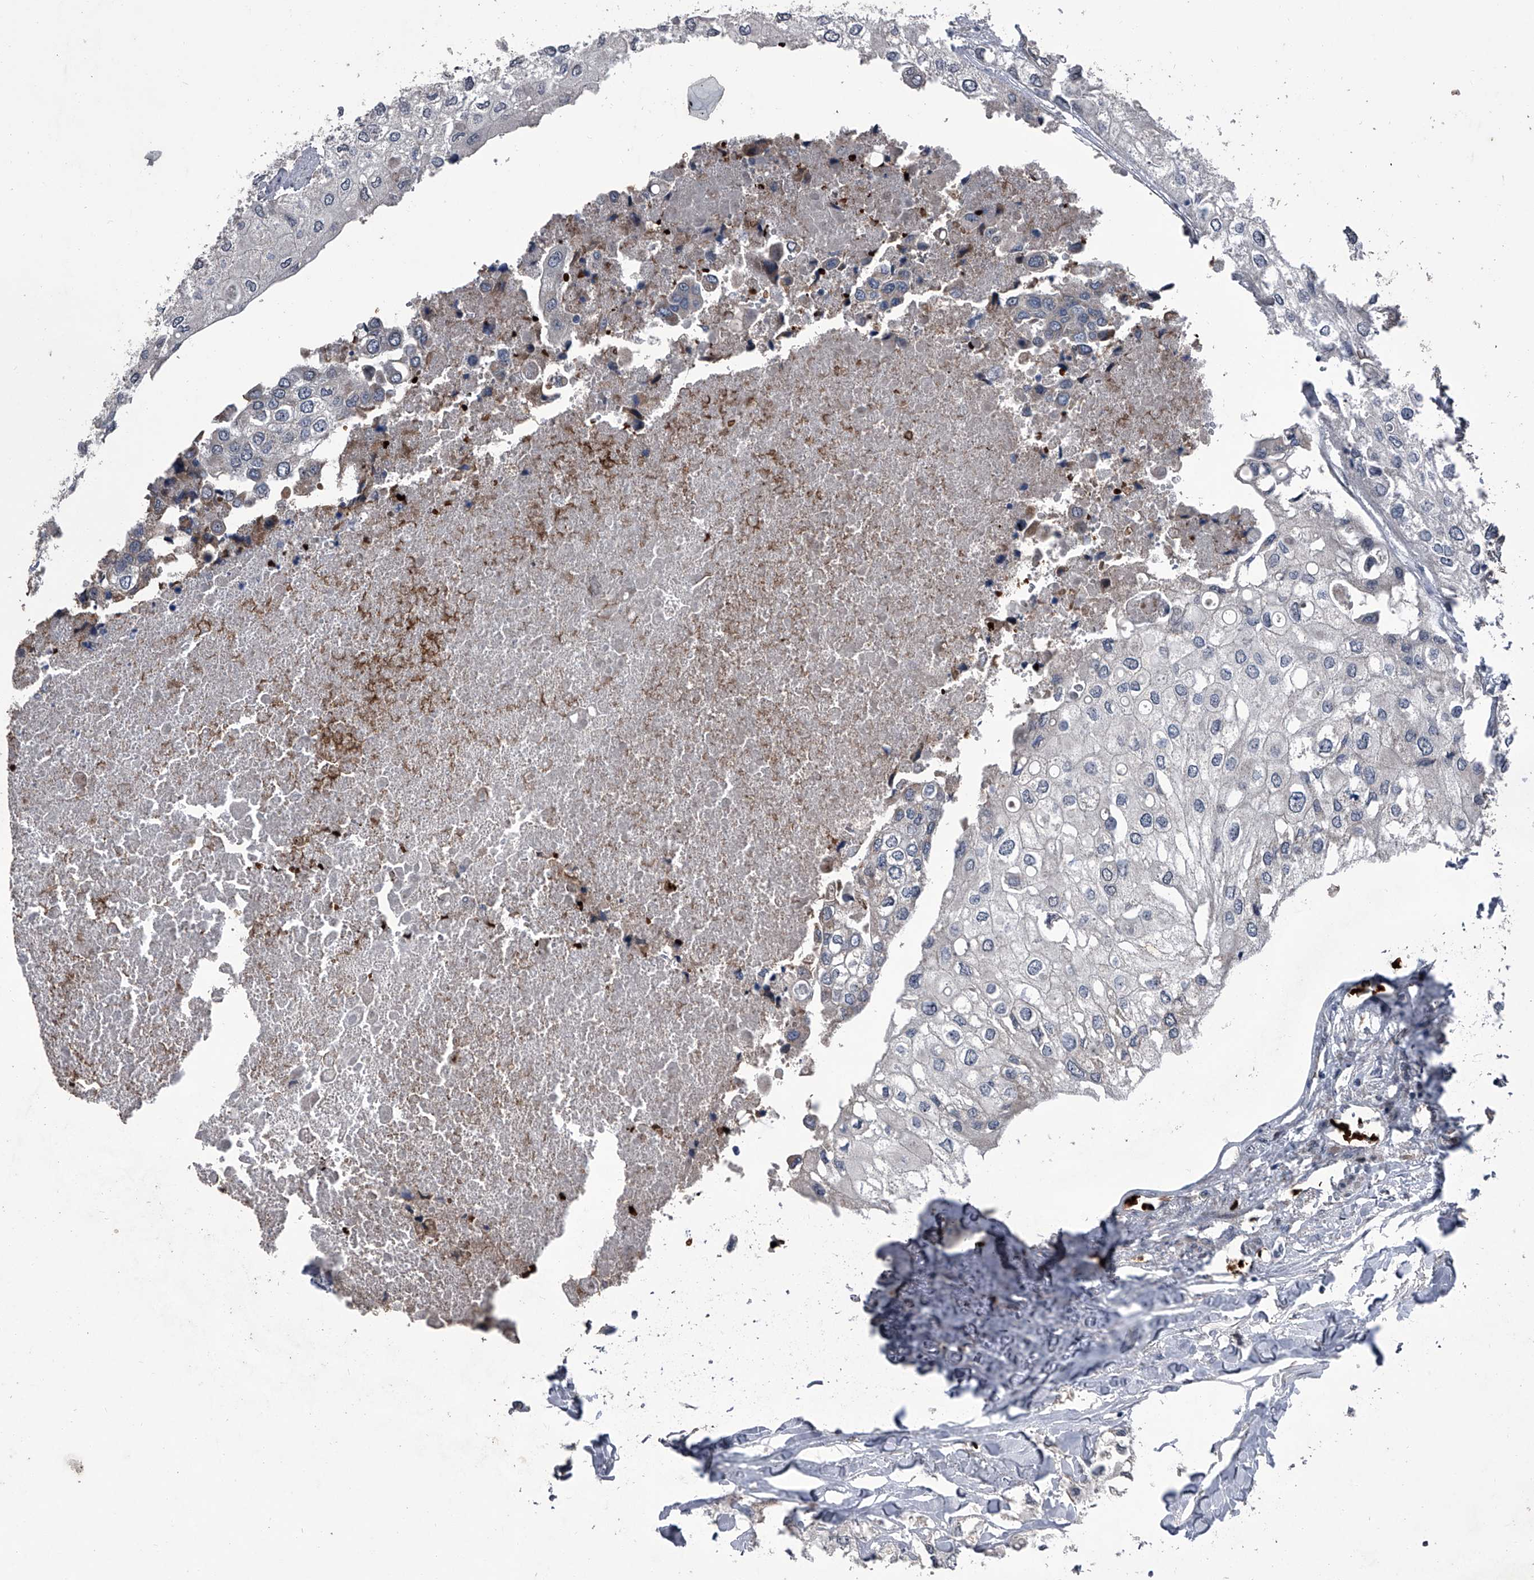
{"staining": {"intensity": "negative", "quantity": "none", "location": "none"}, "tissue": "urothelial cancer", "cell_type": "Tumor cells", "image_type": "cancer", "snomed": [{"axis": "morphology", "description": "Urothelial carcinoma, High grade"}, {"axis": "topography", "description": "Urinary bladder"}], "caption": "Micrograph shows no protein positivity in tumor cells of urothelial cancer tissue.", "gene": "CEP85L", "patient": {"sex": "male", "age": 64}}